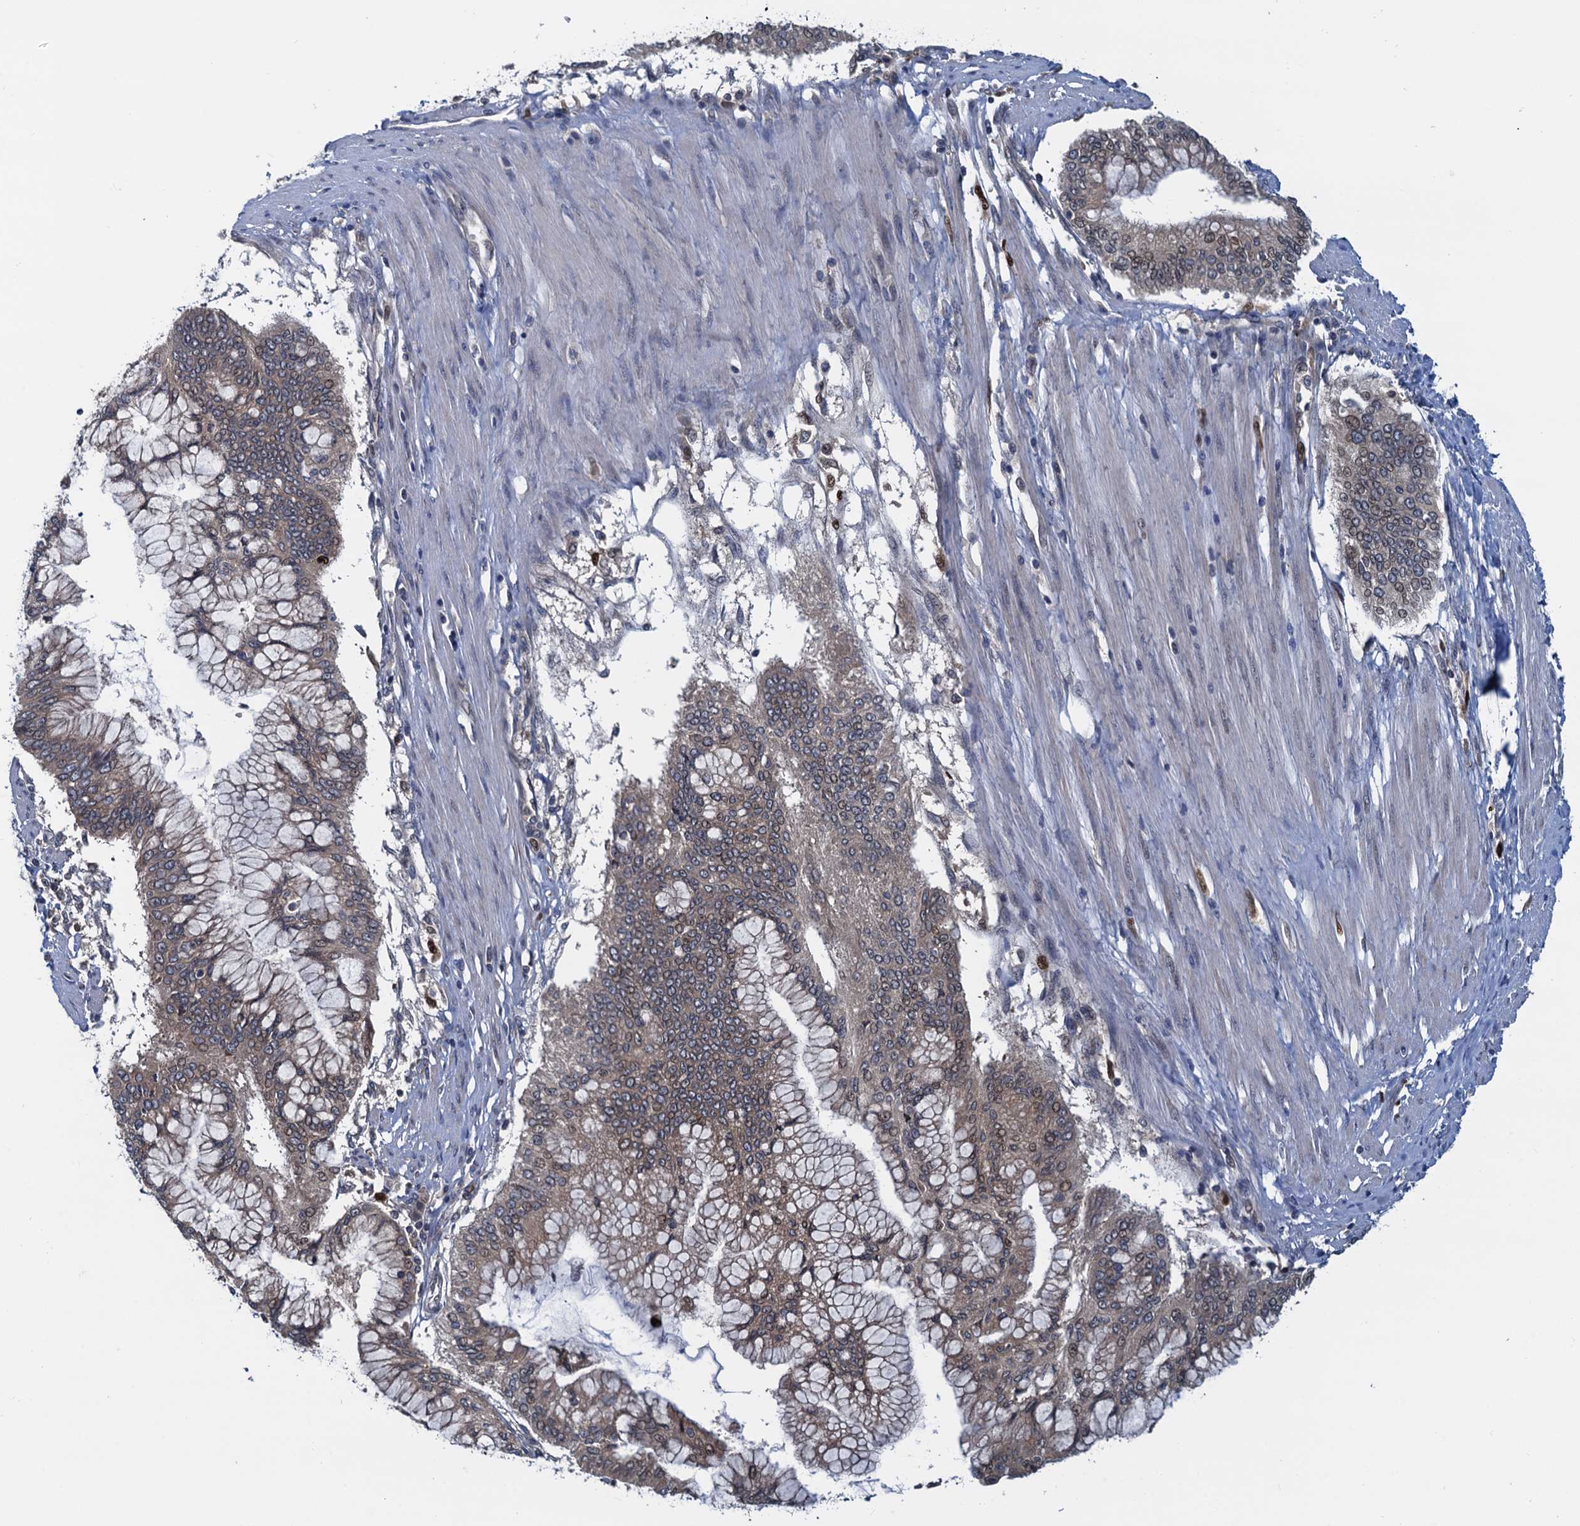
{"staining": {"intensity": "weak", "quantity": ">75%", "location": "cytoplasmic/membranous,nuclear"}, "tissue": "pancreatic cancer", "cell_type": "Tumor cells", "image_type": "cancer", "snomed": [{"axis": "morphology", "description": "Adenocarcinoma, NOS"}, {"axis": "topography", "description": "Pancreas"}], "caption": "An image showing weak cytoplasmic/membranous and nuclear positivity in about >75% of tumor cells in adenocarcinoma (pancreatic), as visualized by brown immunohistochemical staining.", "gene": "RNF125", "patient": {"sex": "male", "age": 46}}